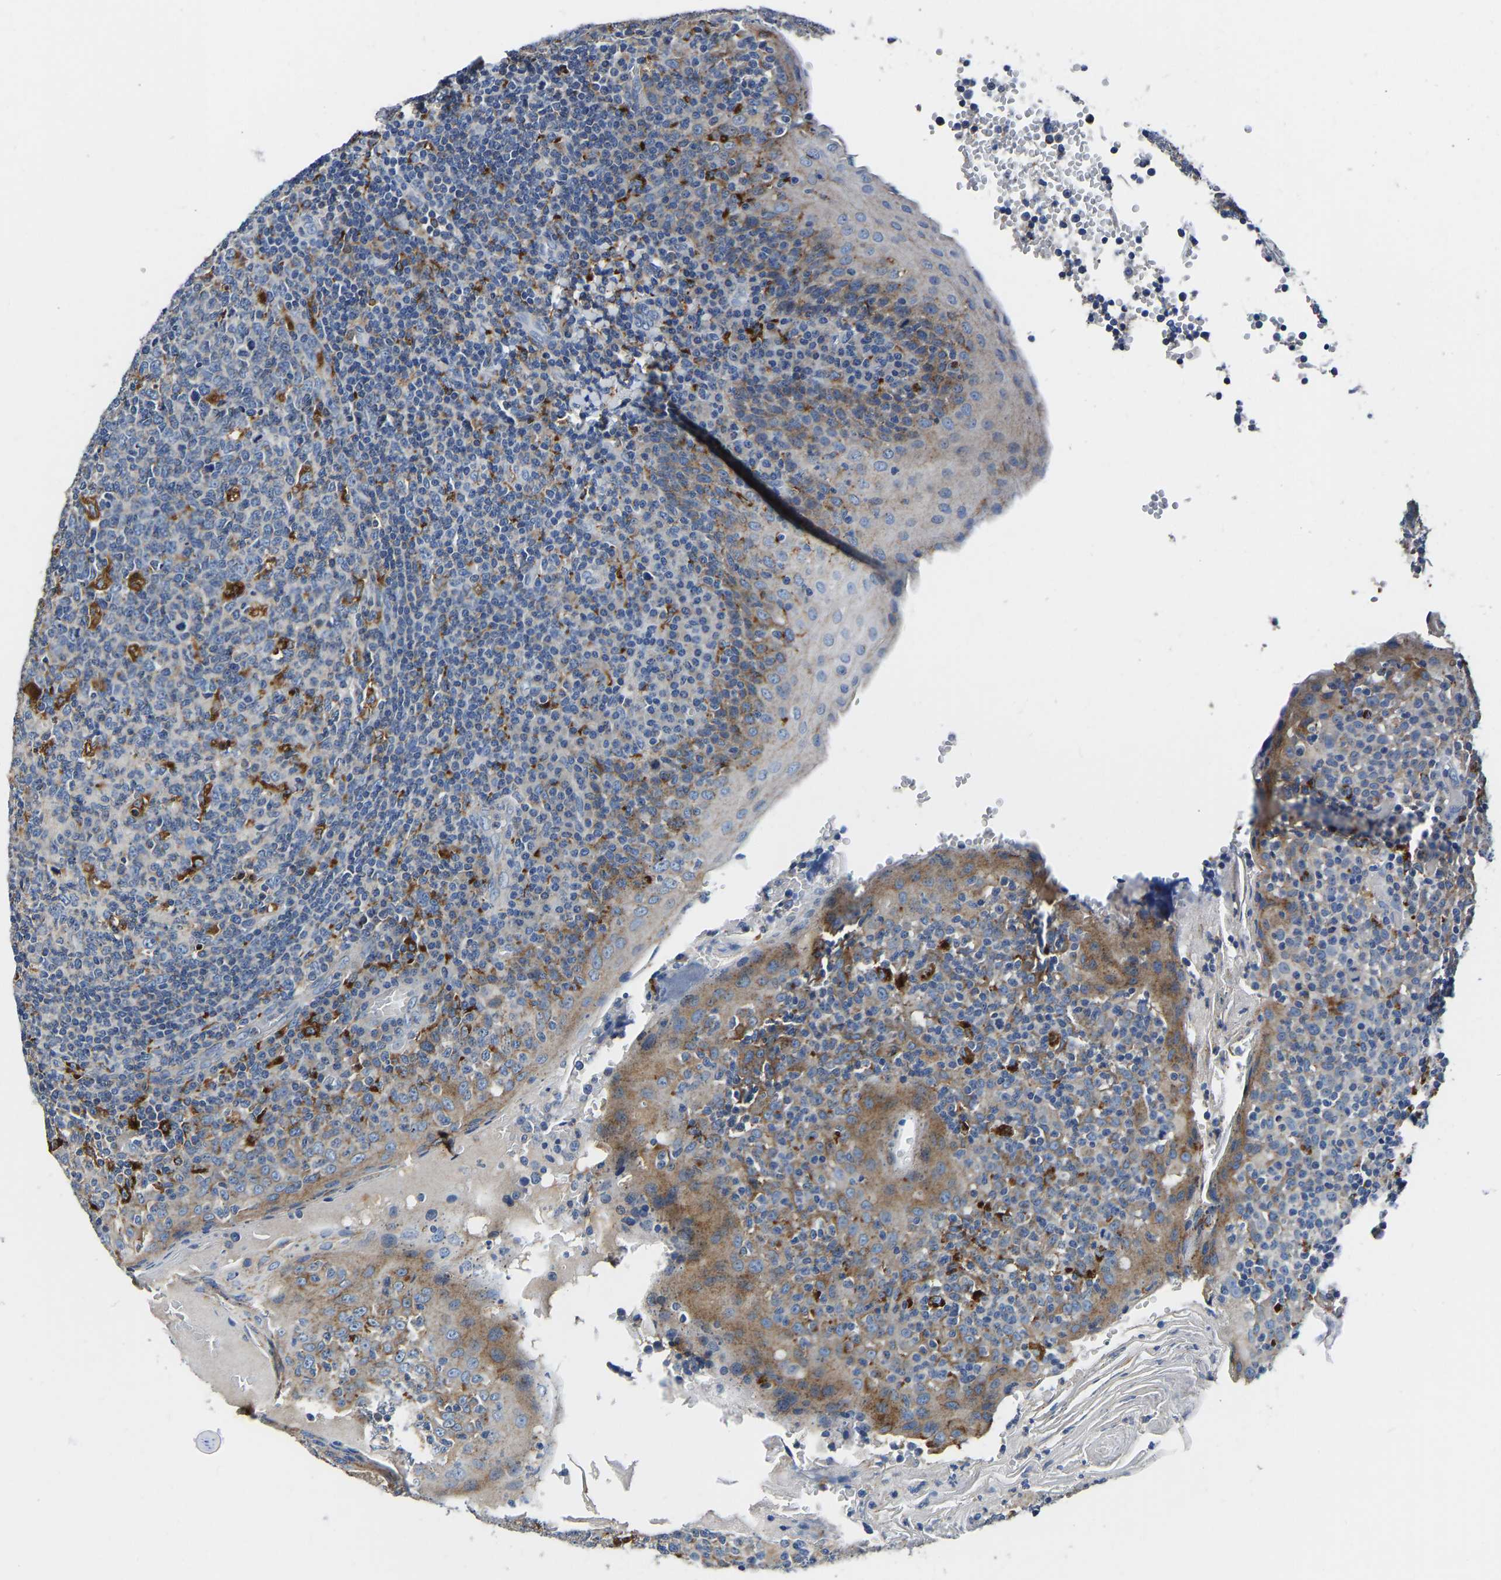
{"staining": {"intensity": "strong", "quantity": "<25%", "location": "cytoplasmic/membranous"}, "tissue": "tonsil", "cell_type": "Germinal center cells", "image_type": "normal", "snomed": [{"axis": "morphology", "description": "Normal tissue, NOS"}, {"axis": "topography", "description": "Tonsil"}], "caption": "Tonsil stained with a brown dye reveals strong cytoplasmic/membranous positive staining in approximately <25% of germinal center cells.", "gene": "ATP6V1E1", "patient": {"sex": "female", "age": 19}}